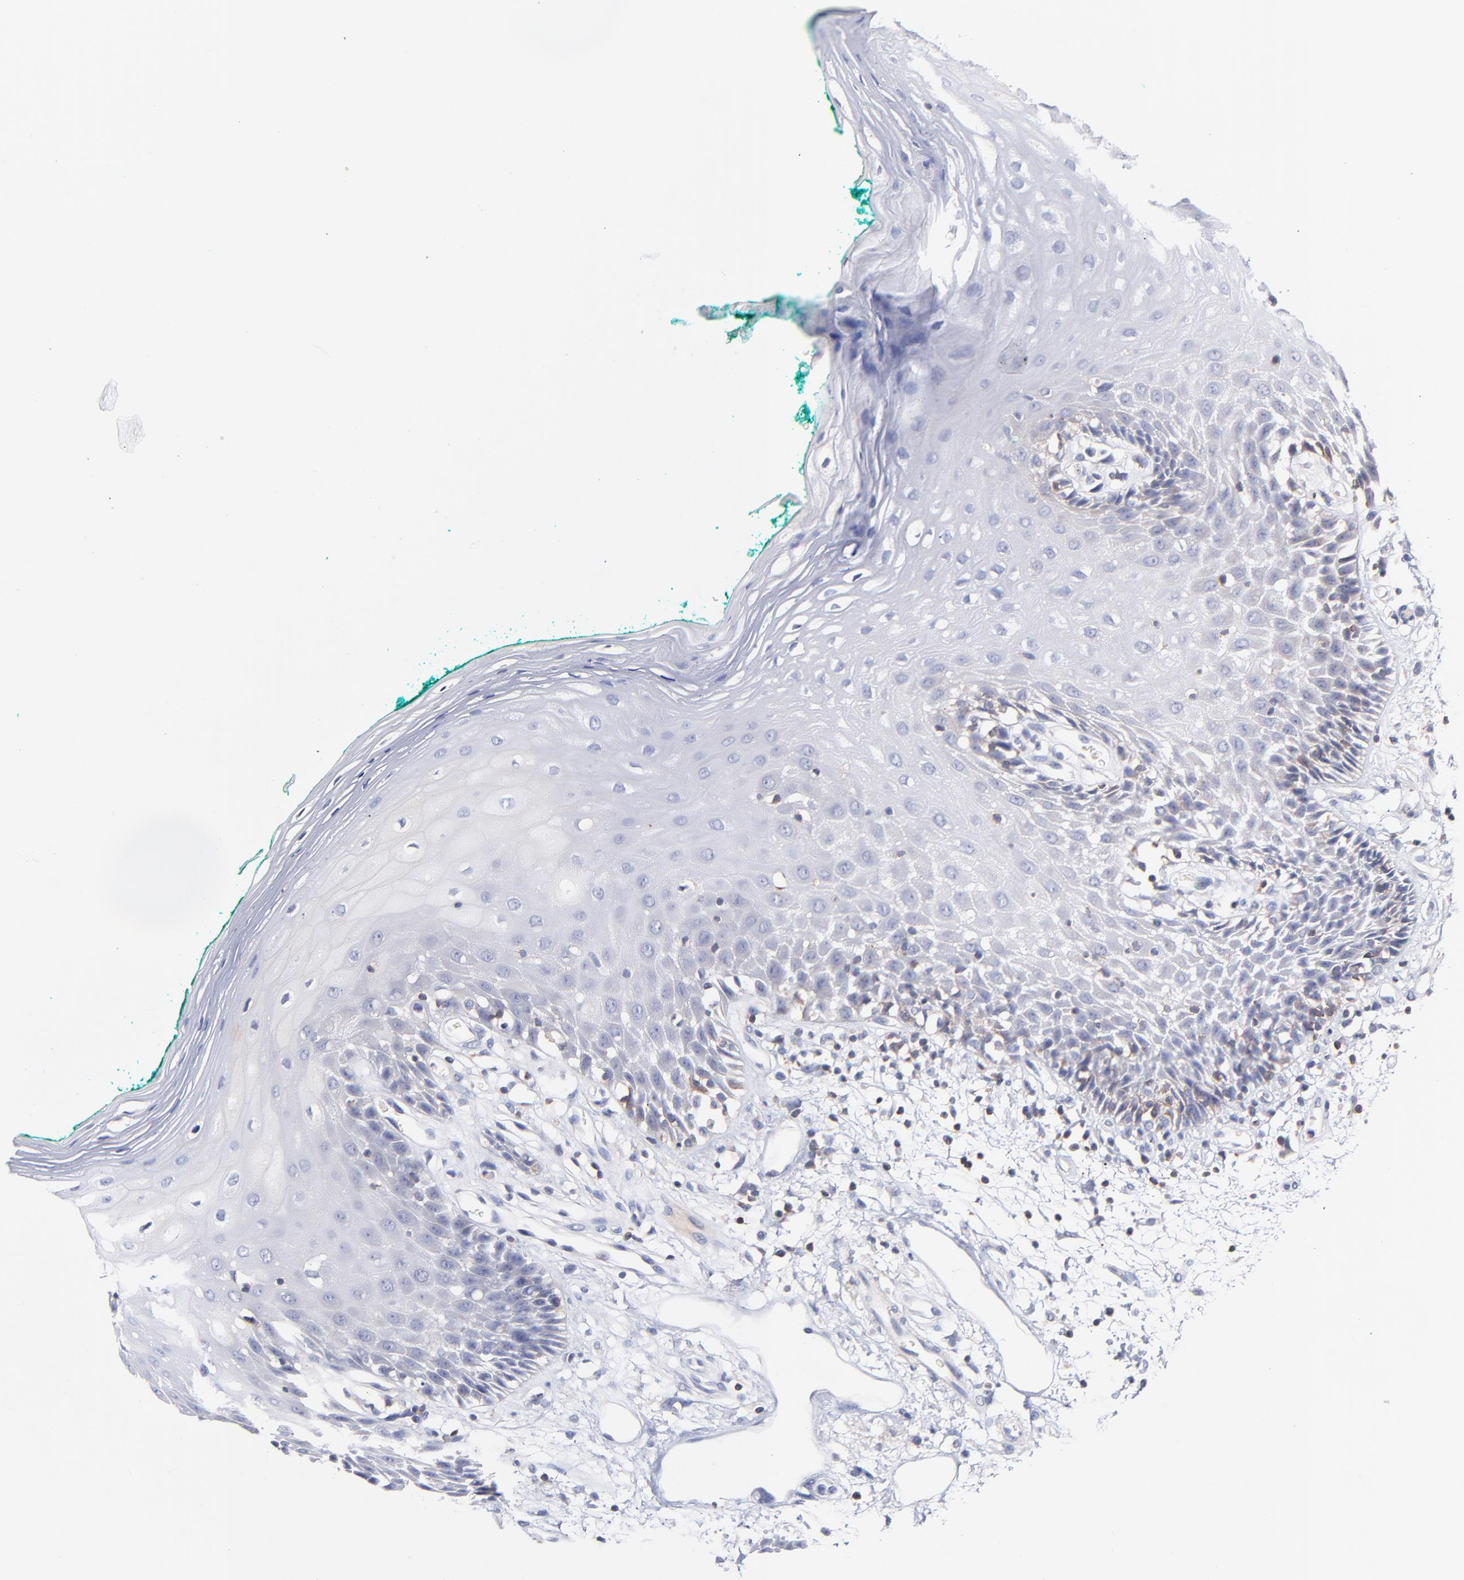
{"staining": {"intensity": "negative", "quantity": "none", "location": "none"}, "tissue": "oral mucosa", "cell_type": "Squamous epithelial cells", "image_type": "normal", "snomed": [{"axis": "morphology", "description": "Normal tissue, NOS"}, {"axis": "morphology", "description": "Squamous cell carcinoma, NOS"}, {"axis": "topography", "description": "Skeletal muscle"}, {"axis": "topography", "description": "Oral tissue"}, {"axis": "topography", "description": "Head-Neck"}], "caption": "The histopathology image displays no significant expression in squamous epithelial cells of oral mucosa.", "gene": "KREMEN2", "patient": {"sex": "female", "age": 84}}